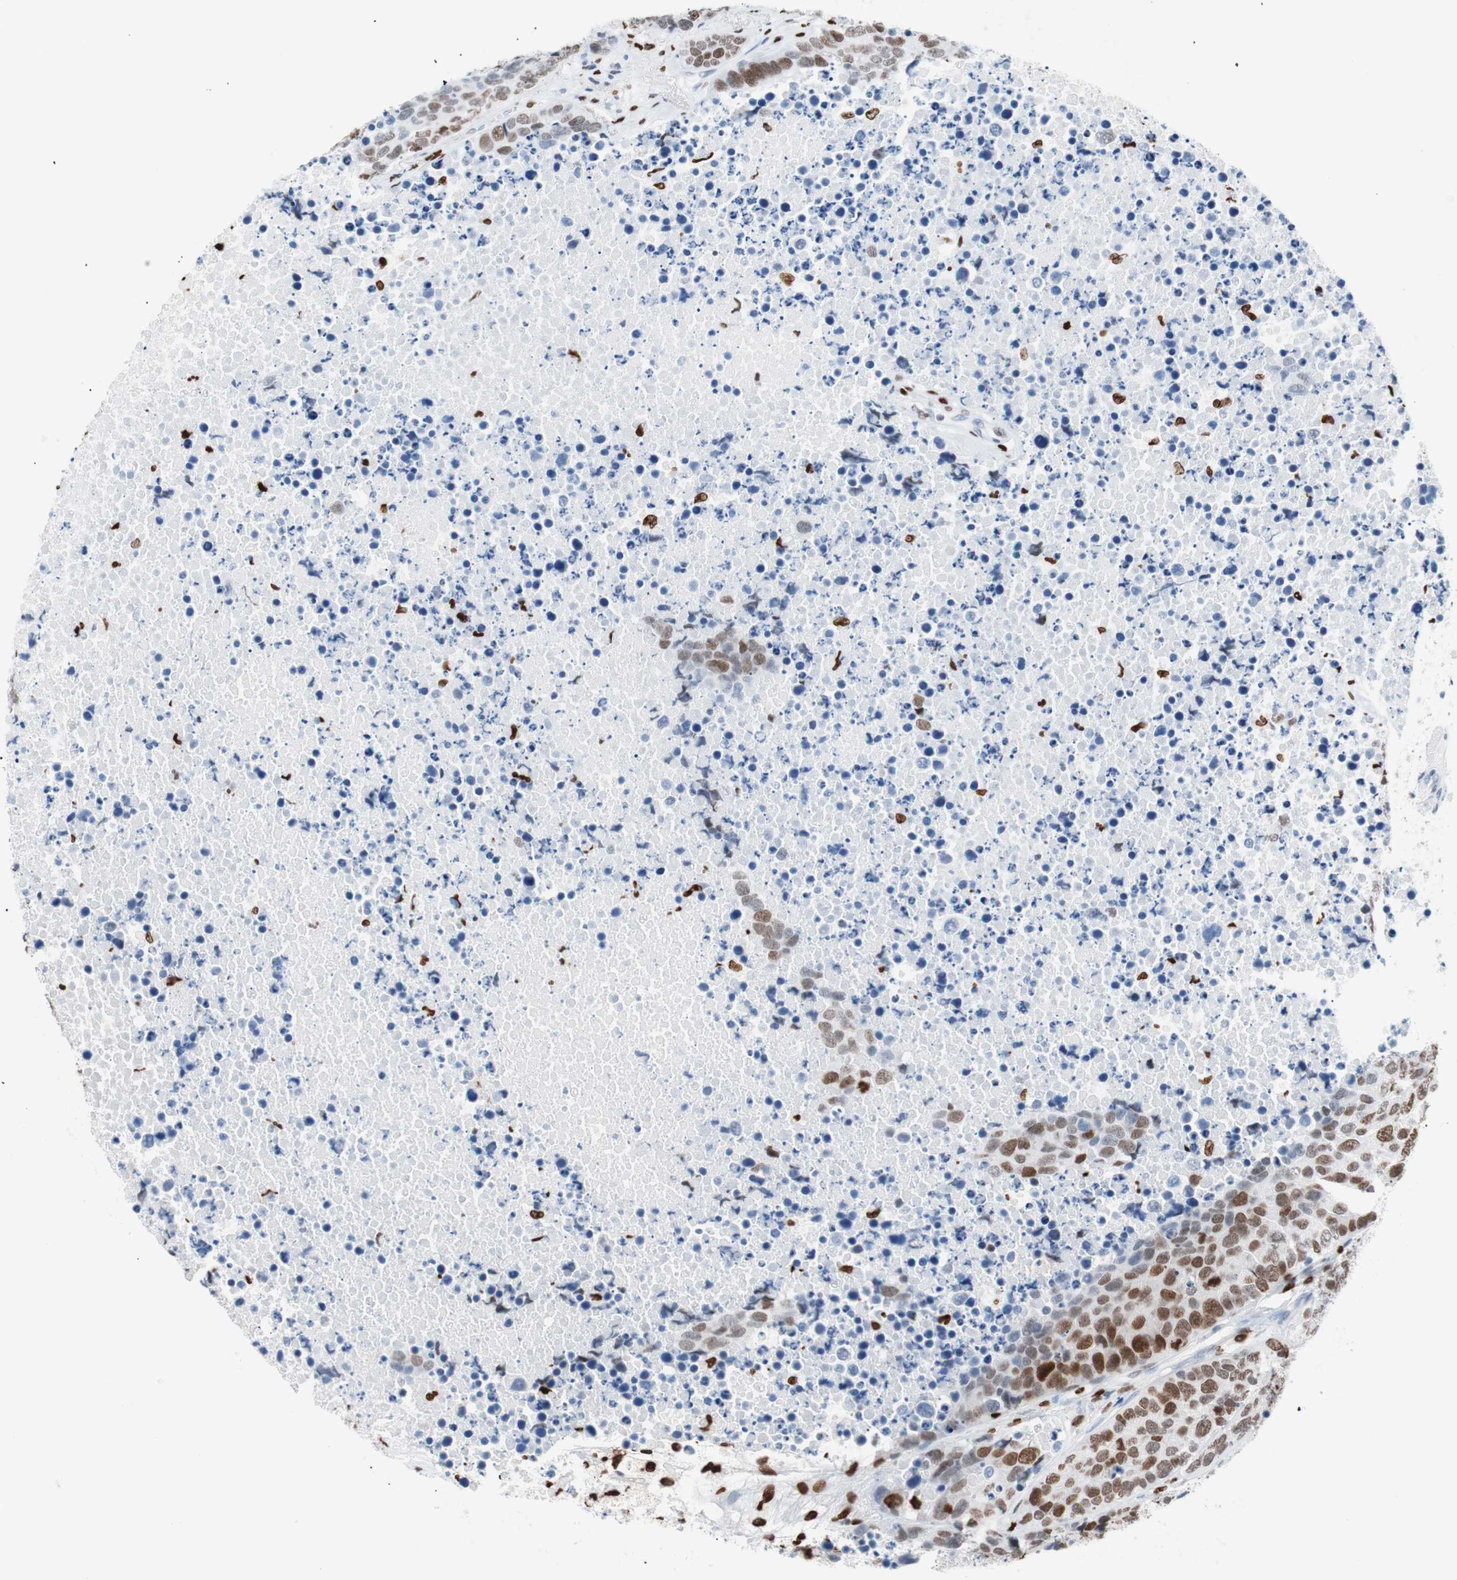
{"staining": {"intensity": "moderate", "quantity": ">75%", "location": "nuclear"}, "tissue": "carcinoid", "cell_type": "Tumor cells", "image_type": "cancer", "snomed": [{"axis": "morphology", "description": "Carcinoid, malignant, NOS"}, {"axis": "topography", "description": "Lung"}], "caption": "IHC of human carcinoid displays medium levels of moderate nuclear expression in approximately >75% of tumor cells.", "gene": "CEBPB", "patient": {"sex": "male", "age": 60}}